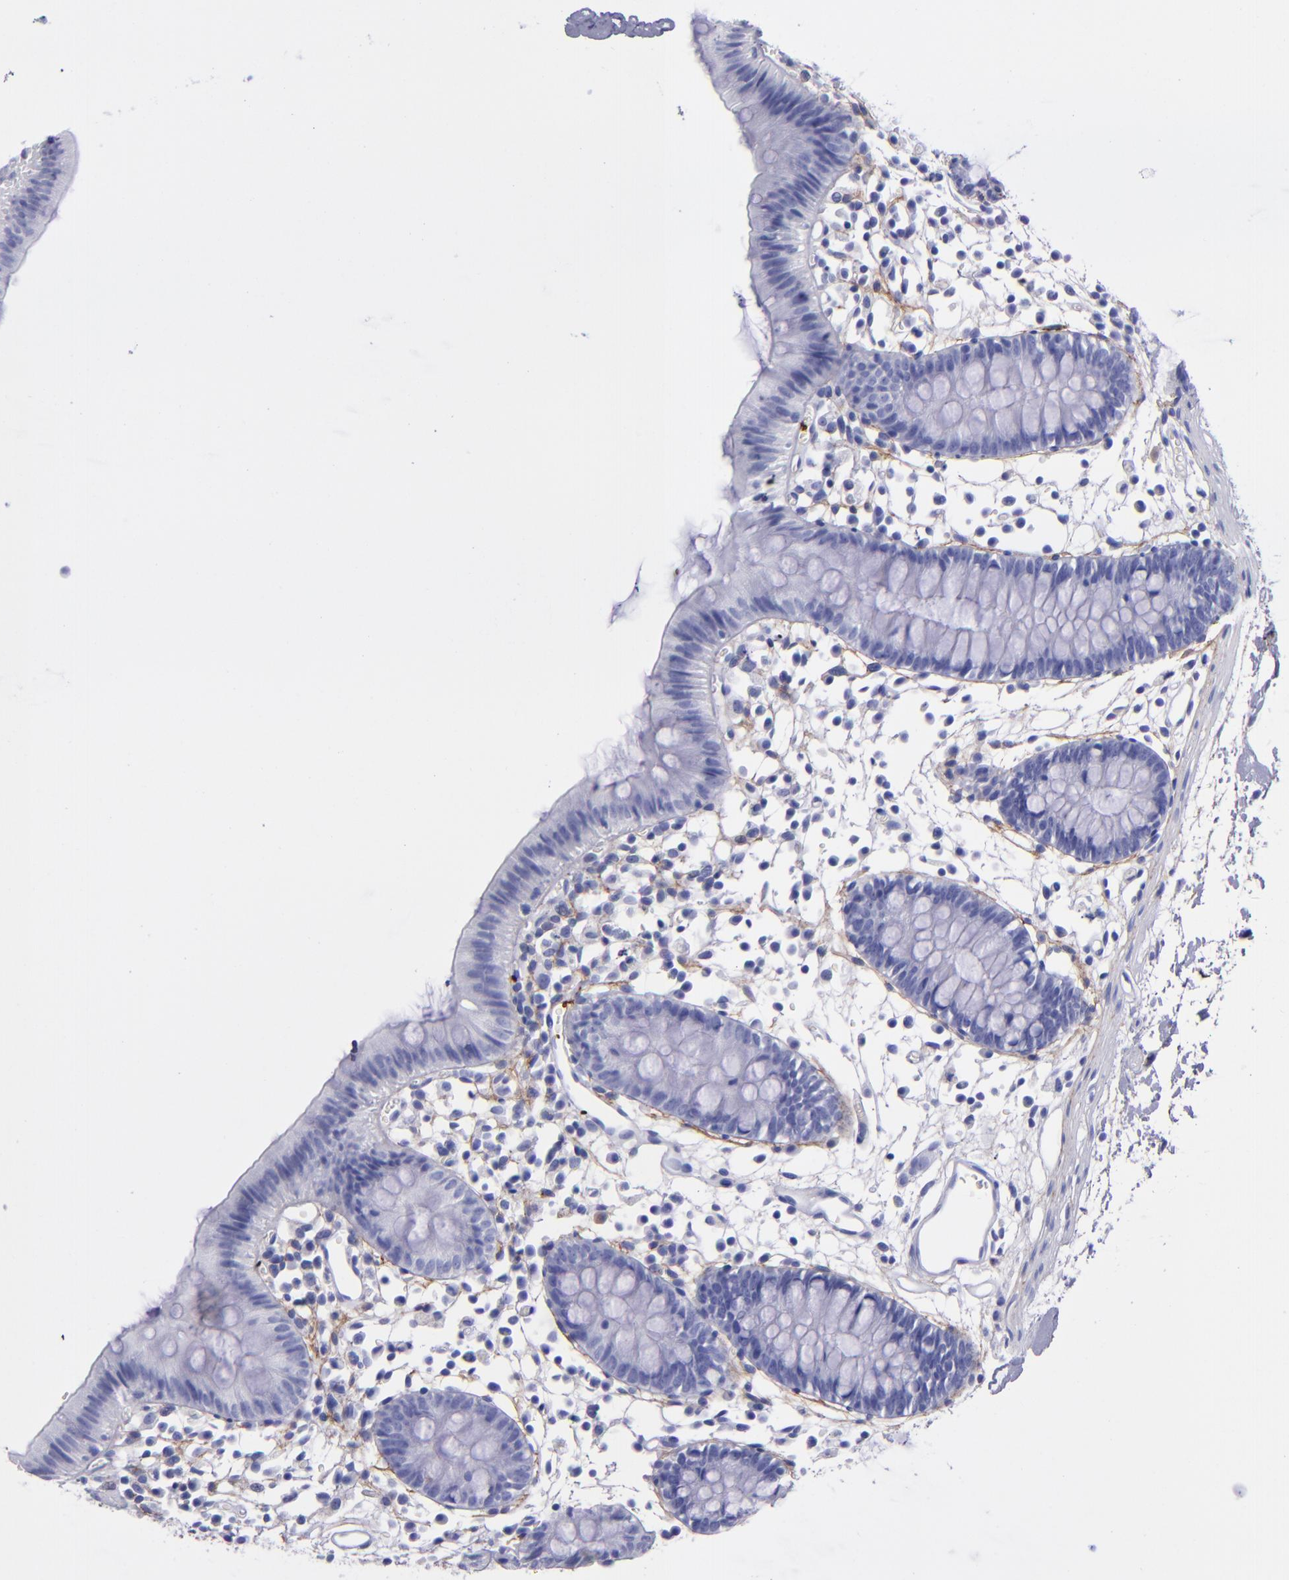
{"staining": {"intensity": "negative", "quantity": "none", "location": "none"}, "tissue": "colon", "cell_type": "Endothelial cells", "image_type": "normal", "snomed": [{"axis": "morphology", "description": "Normal tissue, NOS"}, {"axis": "topography", "description": "Colon"}], "caption": "The image reveals no significant staining in endothelial cells of colon.", "gene": "EFCAB13", "patient": {"sex": "male", "age": 14}}